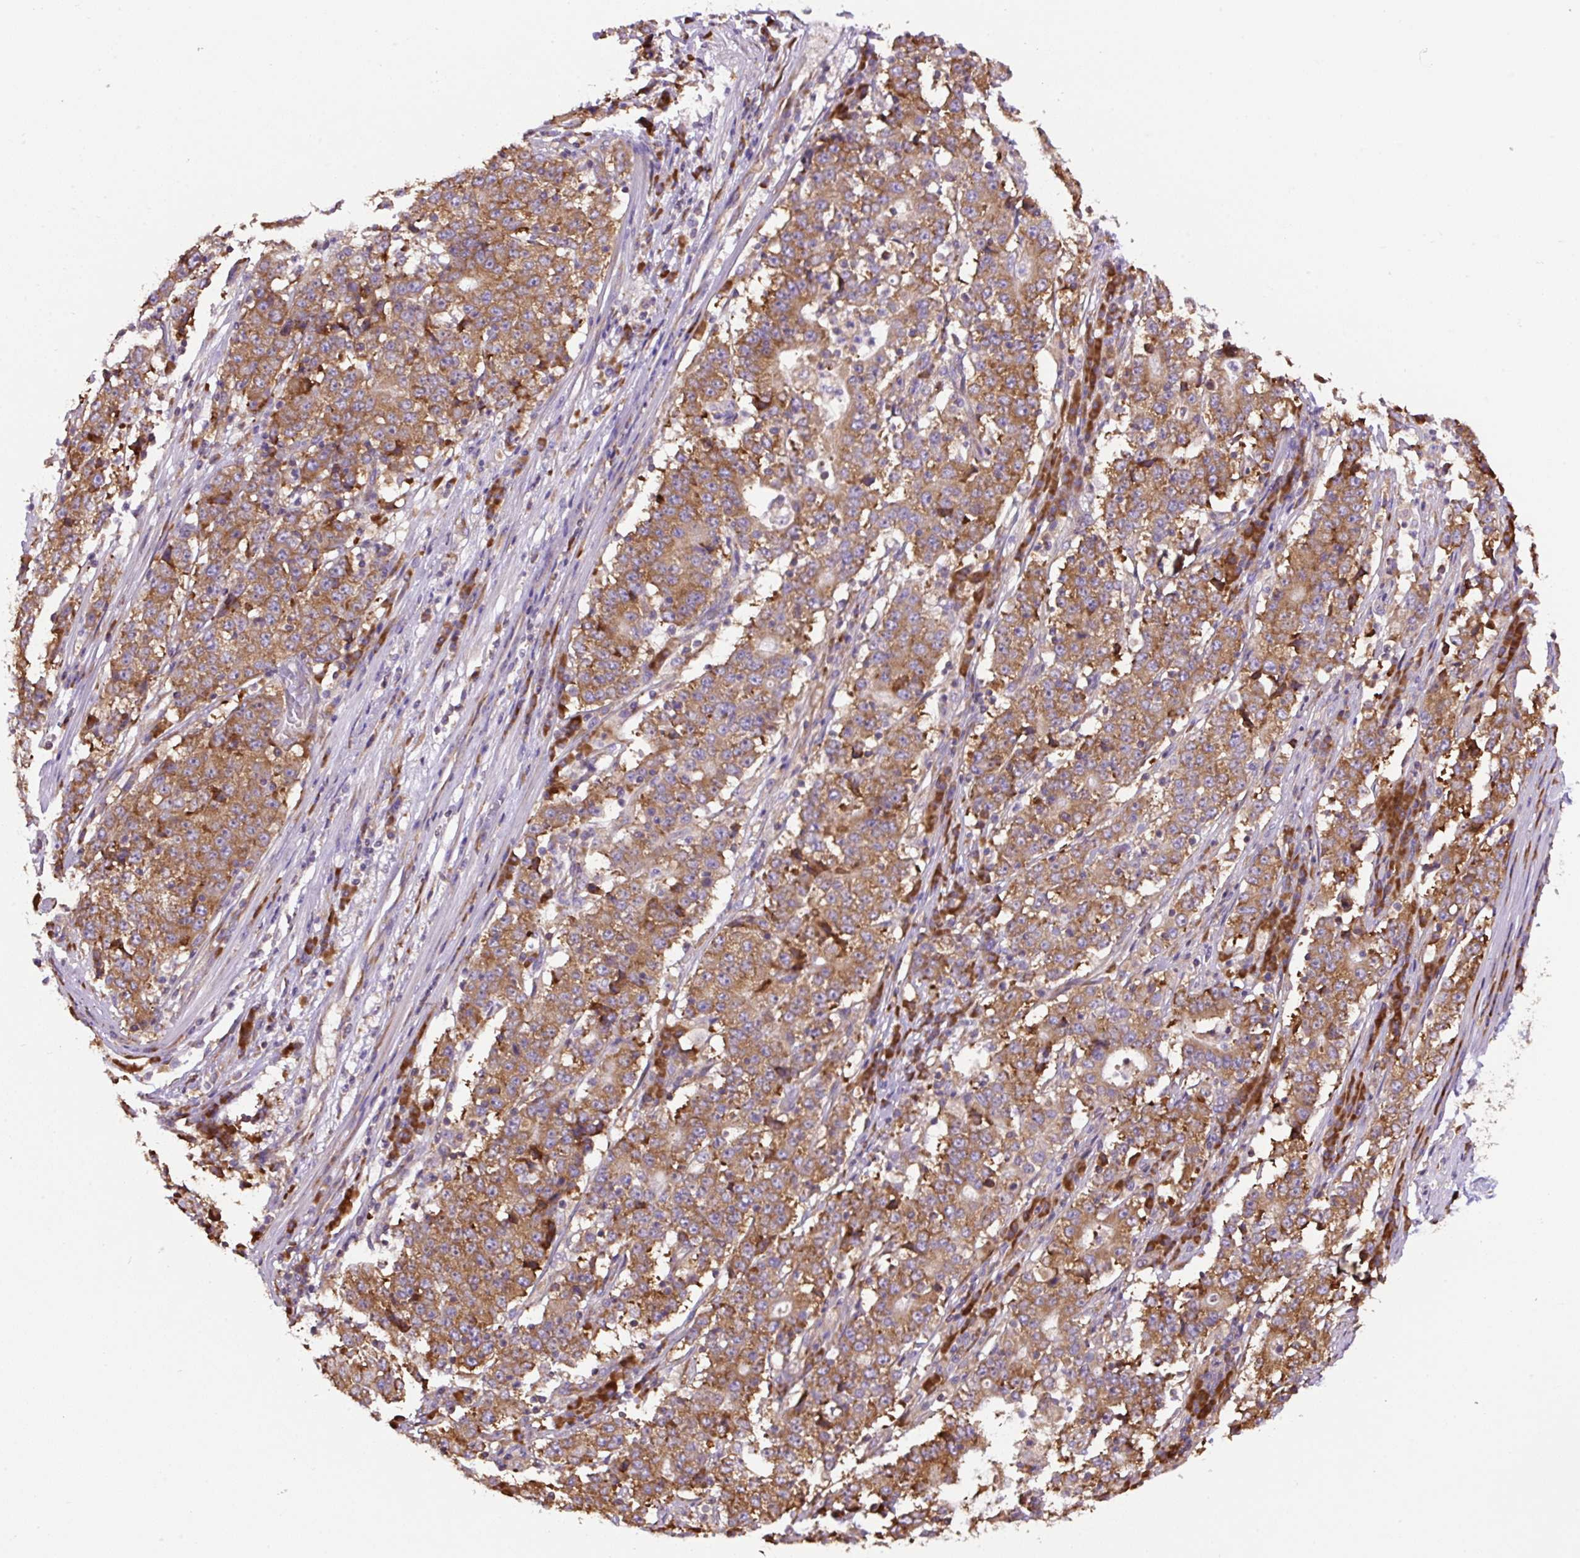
{"staining": {"intensity": "moderate", "quantity": ">75%", "location": "cytoplasmic/membranous"}, "tissue": "stomach cancer", "cell_type": "Tumor cells", "image_type": "cancer", "snomed": [{"axis": "morphology", "description": "Adenocarcinoma, NOS"}, {"axis": "topography", "description": "Stomach"}], "caption": "Protein expression analysis of human stomach adenocarcinoma reveals moderate cytoplasmic/membranous expression in about >75% of tumor cells. (DAB = brown stain, brightfield microscopy at high magnification).", "gene": "RPS23", "patient": {"sex": "male", "age": 59}}